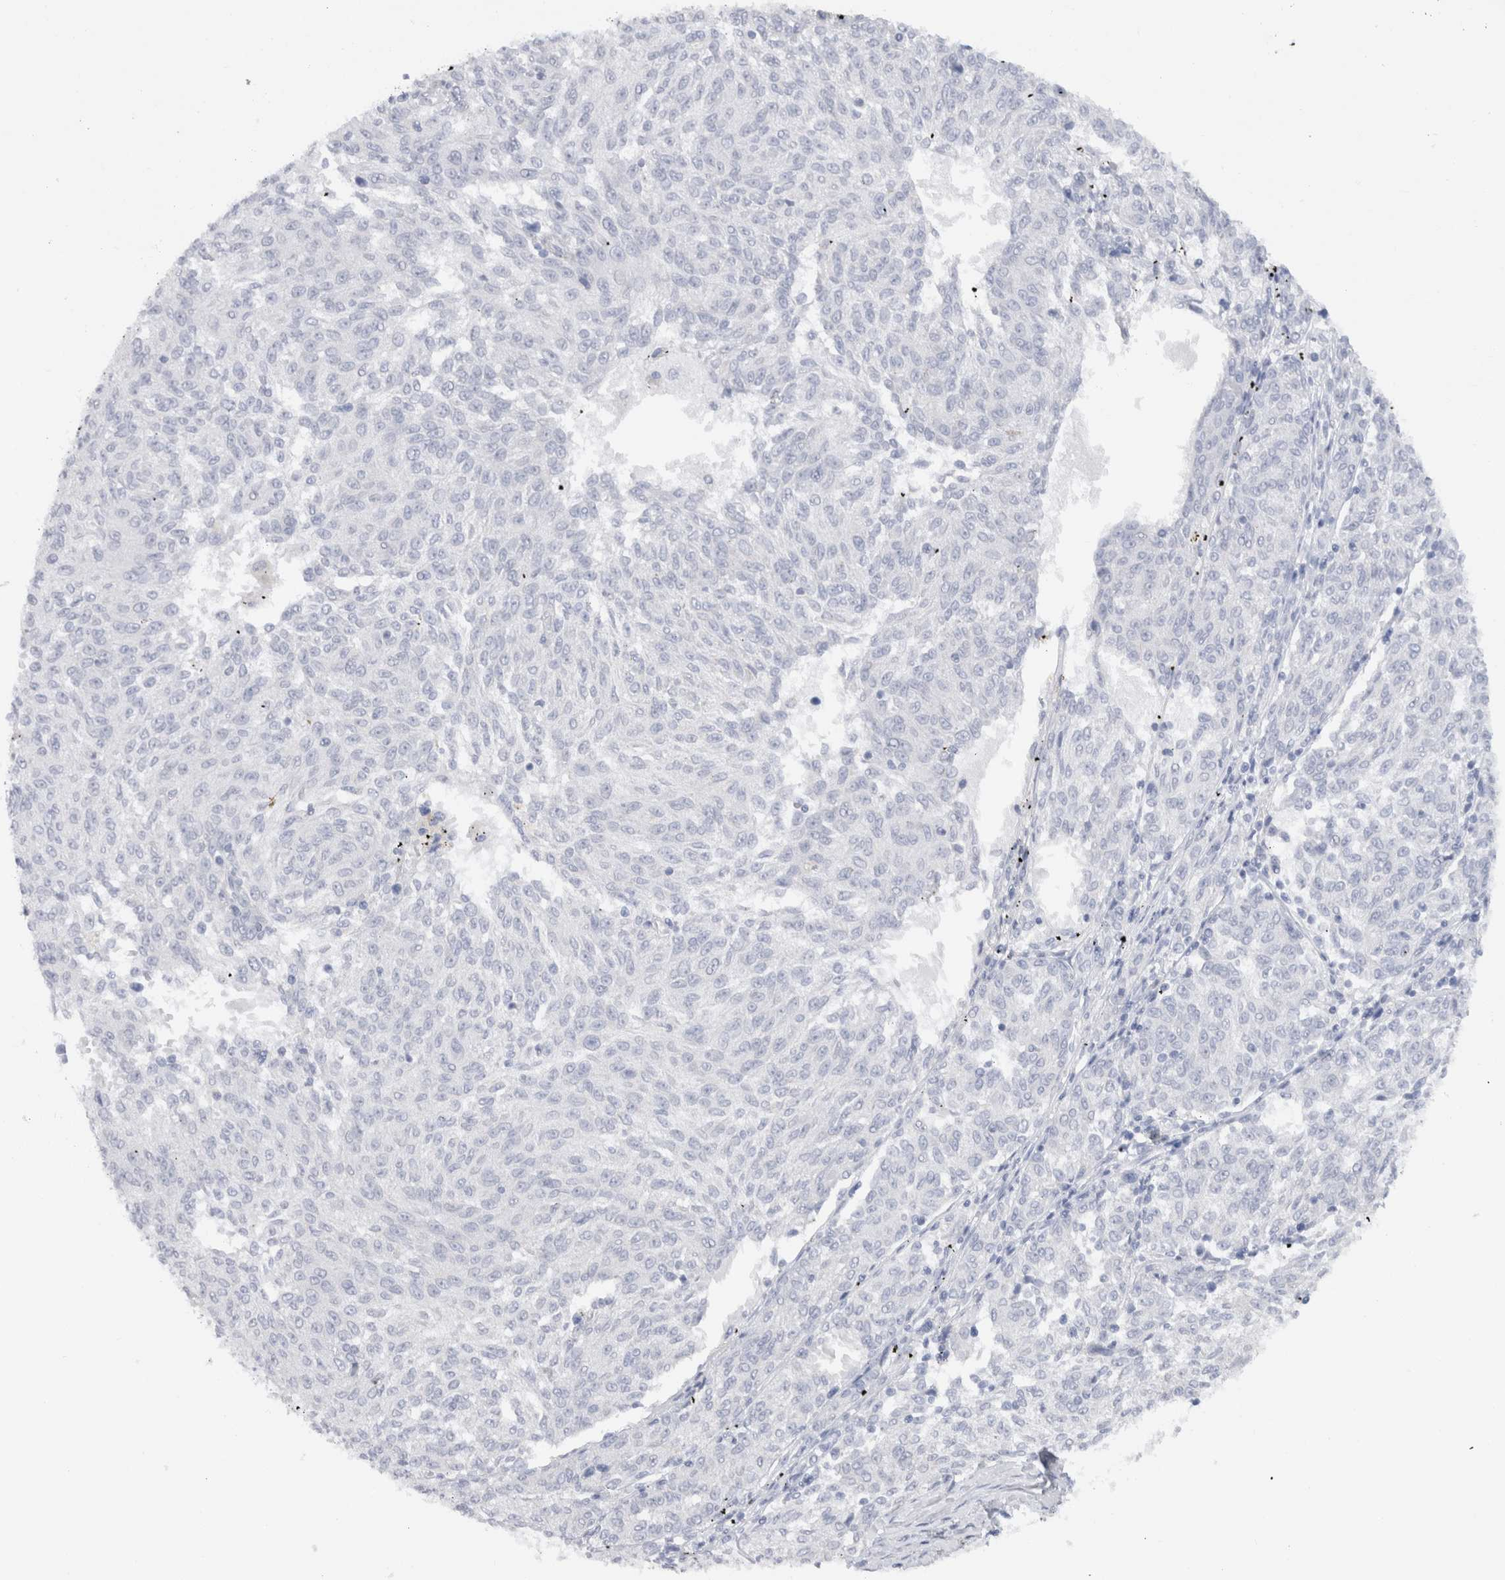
{"staining": {"intensity": "negative", "quantity": "none", "location": "none"}, "tissue": "melanoma", "cell_type": "Tumor cells", "image_type": "cancer", "snomed": [{"axis": "morphology", "description": "Malignant melanoma, NOS"}, {"axis": "topography", "description": "Skin"}], "caption": "A micrograph of human melanoma is negative for staining in tumor cells.", "gene": "C9orf50", "patient": {"sex": "female", "age": 72}}